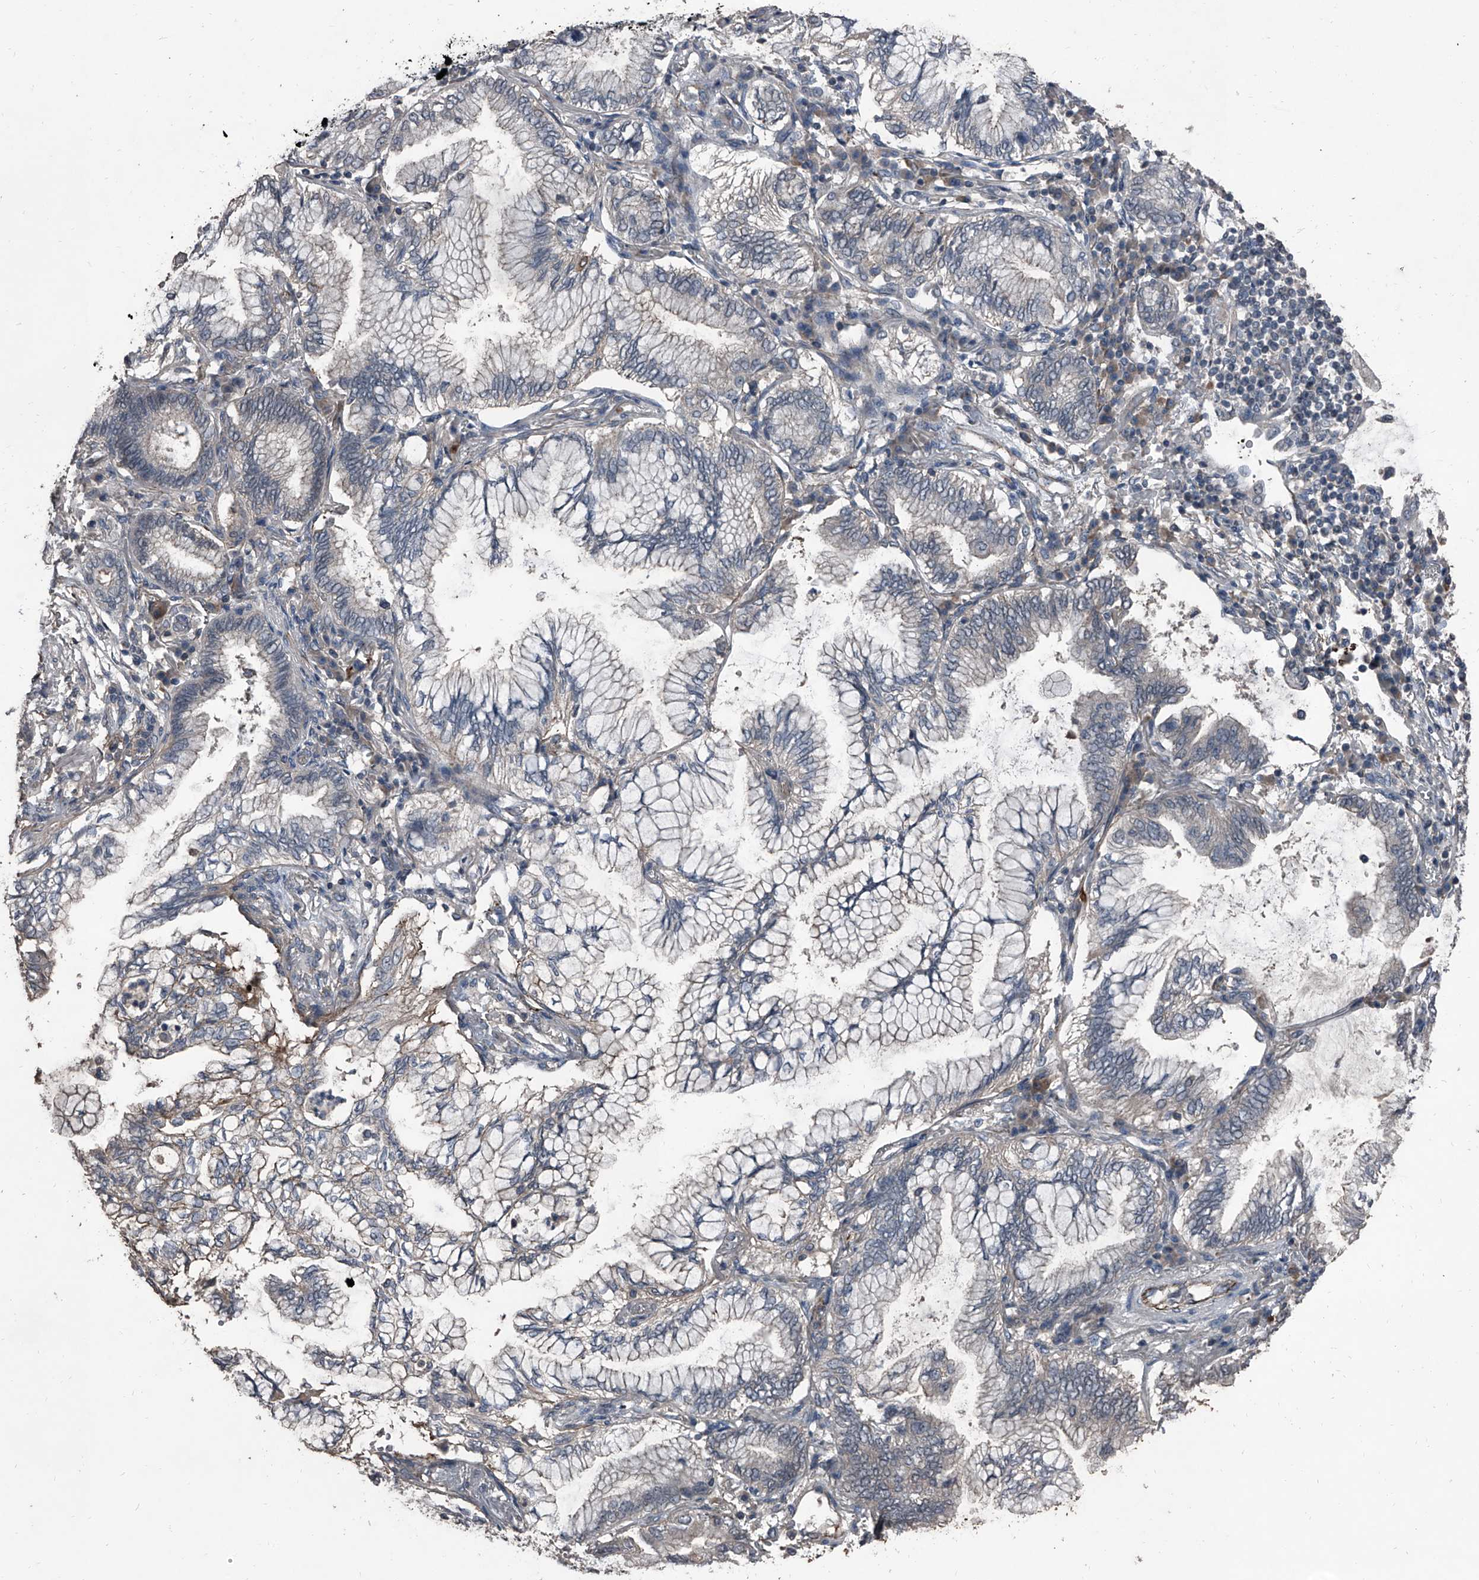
{"staining": {"intensity": "weak", "quantity": "<25%", "location": "cytoplasmic/membranous"}, "tissue": "lung cancer", "cell_type": "Tumor cells", "image_type": "cancer", "snomed": [{"axis": "morphology", "description": "Adenocarcinoma, NOS"}, {"axis": "topography", "description": "Lung"}], "caption": "The histopathology image displays no staining of tumor cells in adenocarcinoma (lung).", "gene": "OARD1", "patient": {"sex": "female", "age": 70}}